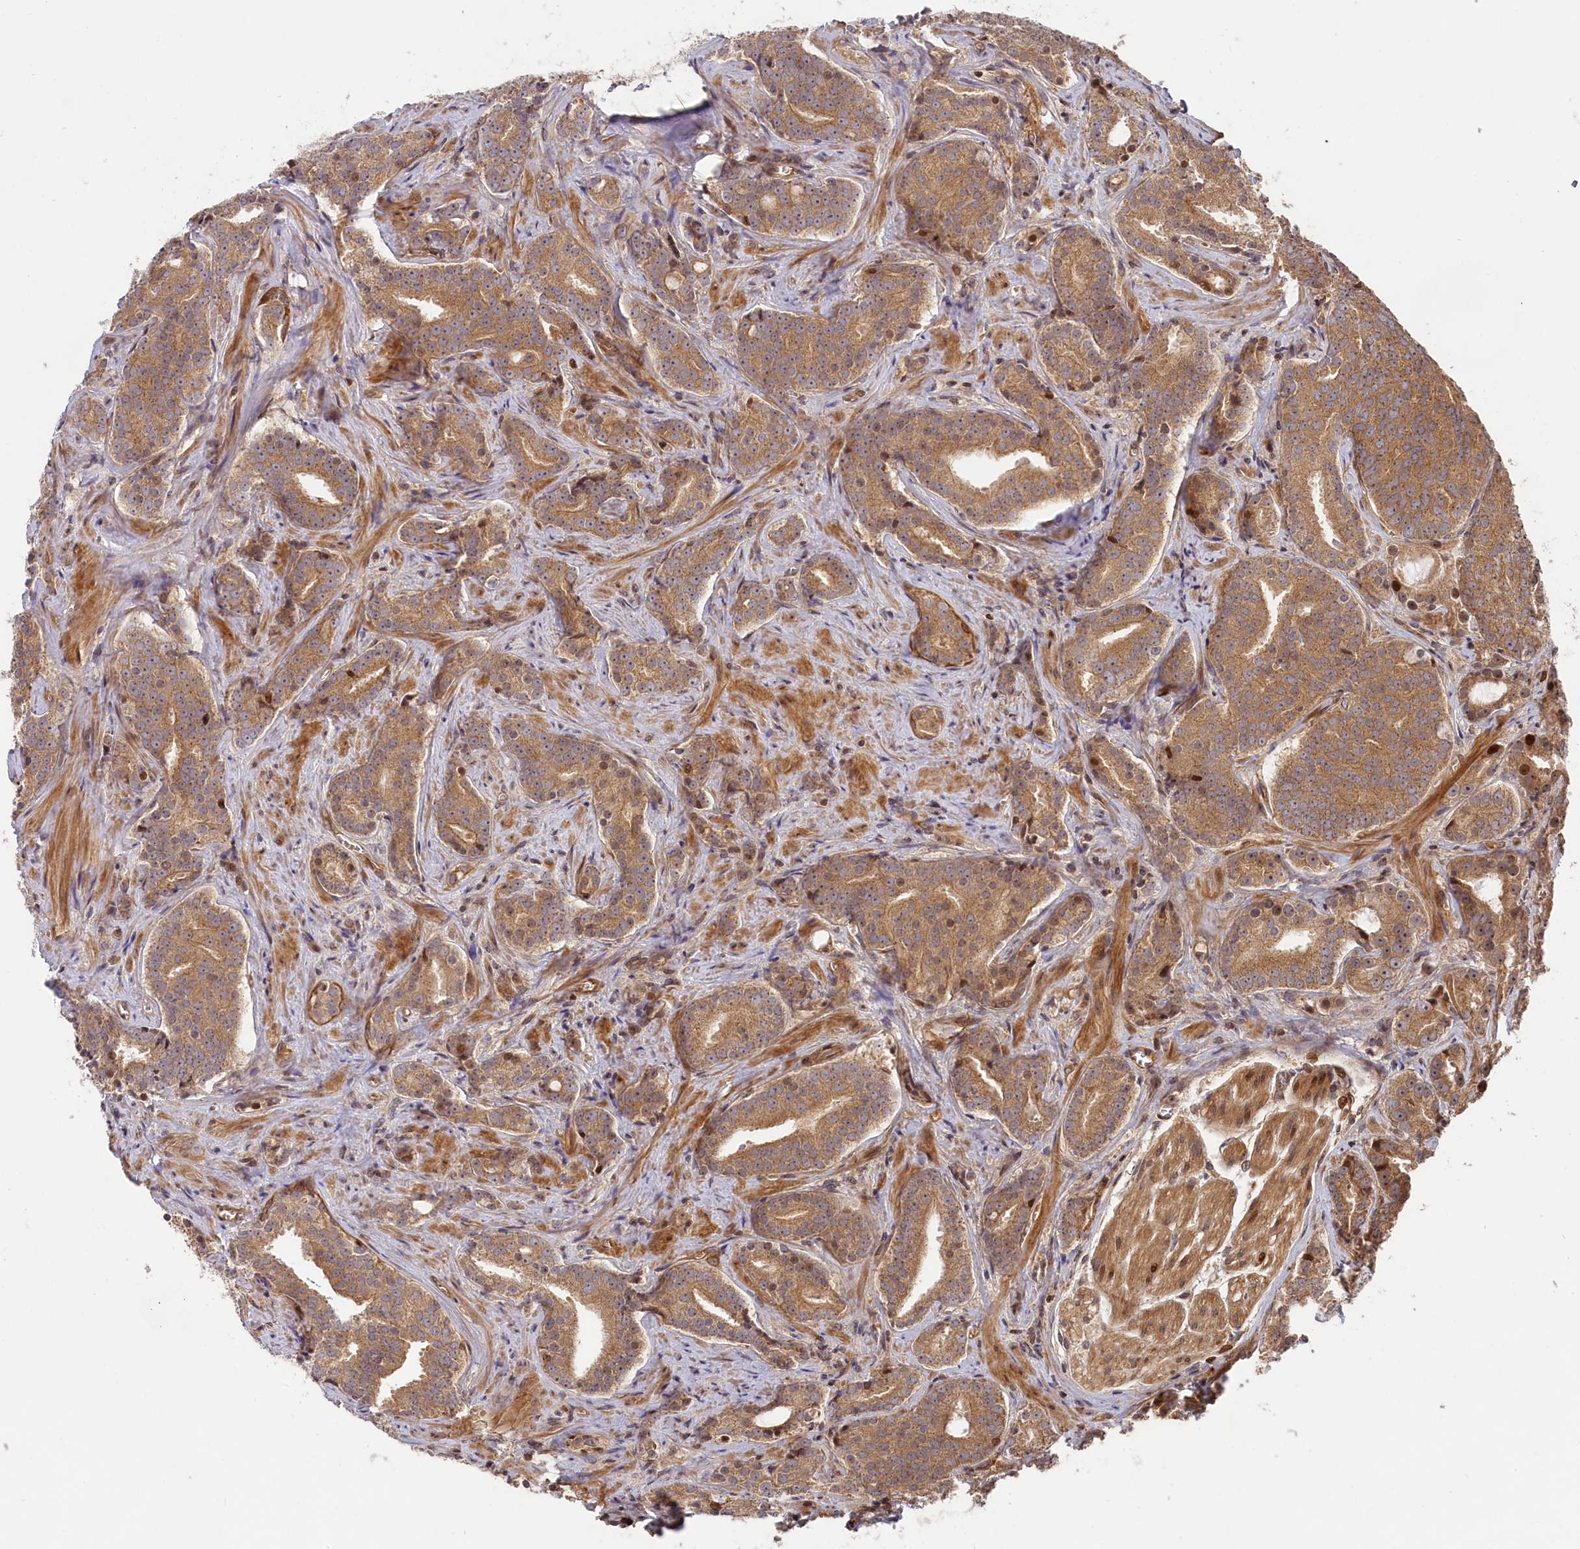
{"staining": {"intensity": "moderate", "quantity": ">75%", "location": "cytoplasmic/membranous"}, "tissue": "prostate cancer", "cell_type": "Tumor cells", "image_type": "cancer", "snomed": [{"axis": "morphology", "description": "Adenocarcinoma, High grade"}, {"axis": "topography", "description": "Prostate"}], "caption": "Prostate cancer (high-grade adenocarcinoma) tissue reveals moderate cytoplasmic/membranous expression in about >75% of tumor cells (Stains: DAB (3,3'-diaminobenzidine) in brown, nuclei in blue, Microscopy: brightfield microscopy at high magnification).", "gene": "CEP44", "patient": {"sex": "male", "age": 55}}